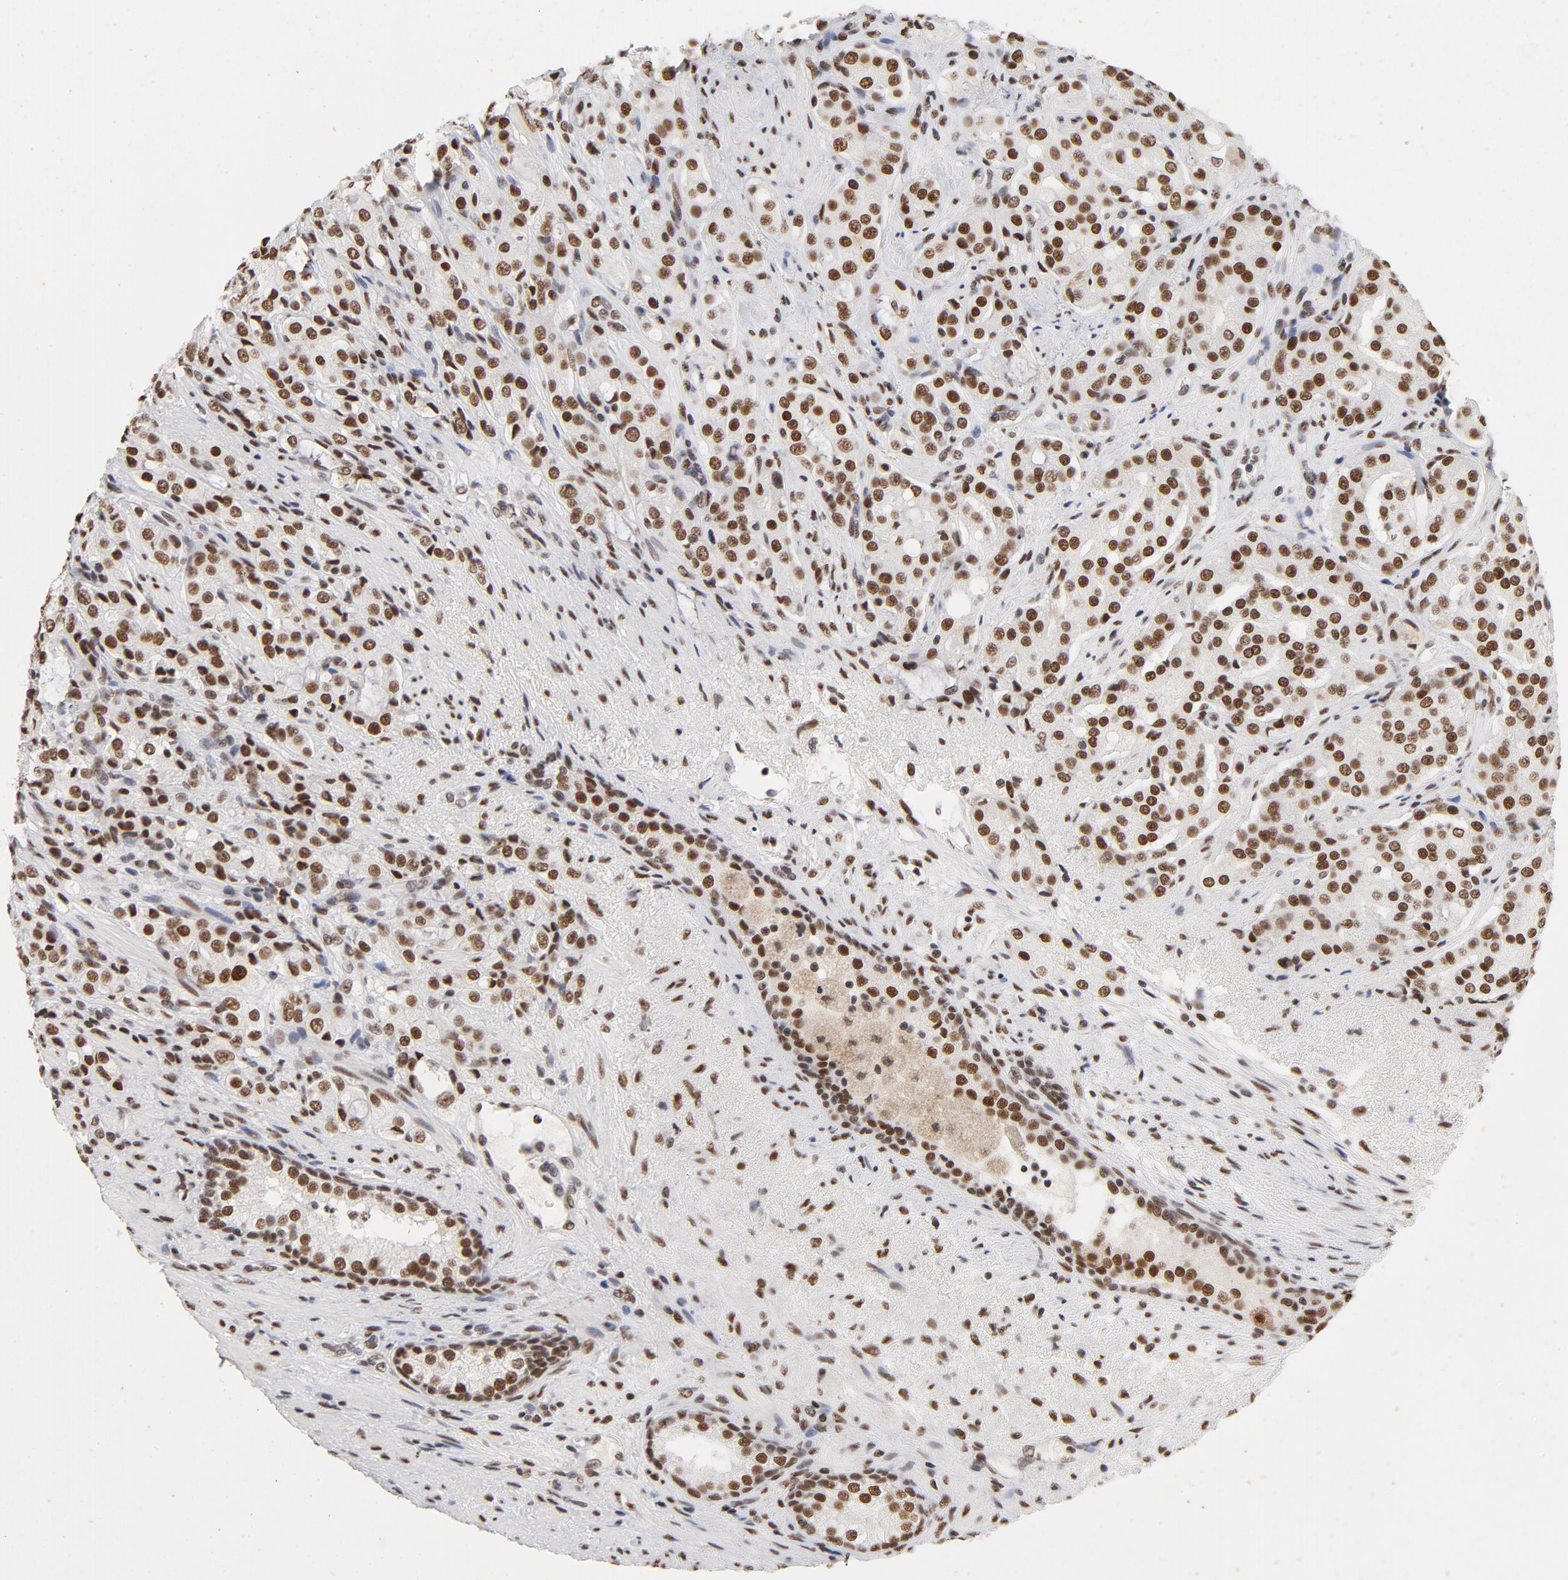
{"staining": {"intensity": "moderate", "quantity": ">75%", "location": "nuclear"}, "tissue": "prostate cancer", "cell_type": "Tumor cells", "image_type": "cancer", "snomed": [{"axis": "morphology", "description": "Adenocarcinoma, High grade"}, {"axis": "topography", "description": "Prostate"}], "caption": "Immunohistochemistry of human prostate cancer demonstrates medium levels of moderate nuclear expression in approximately >75% of tumor cells. (DAB IHC, brown staining for protein, blue staining for nuclei).", "gene": "TP53BP1", "patient": {"sex": "male", "age": 72}}